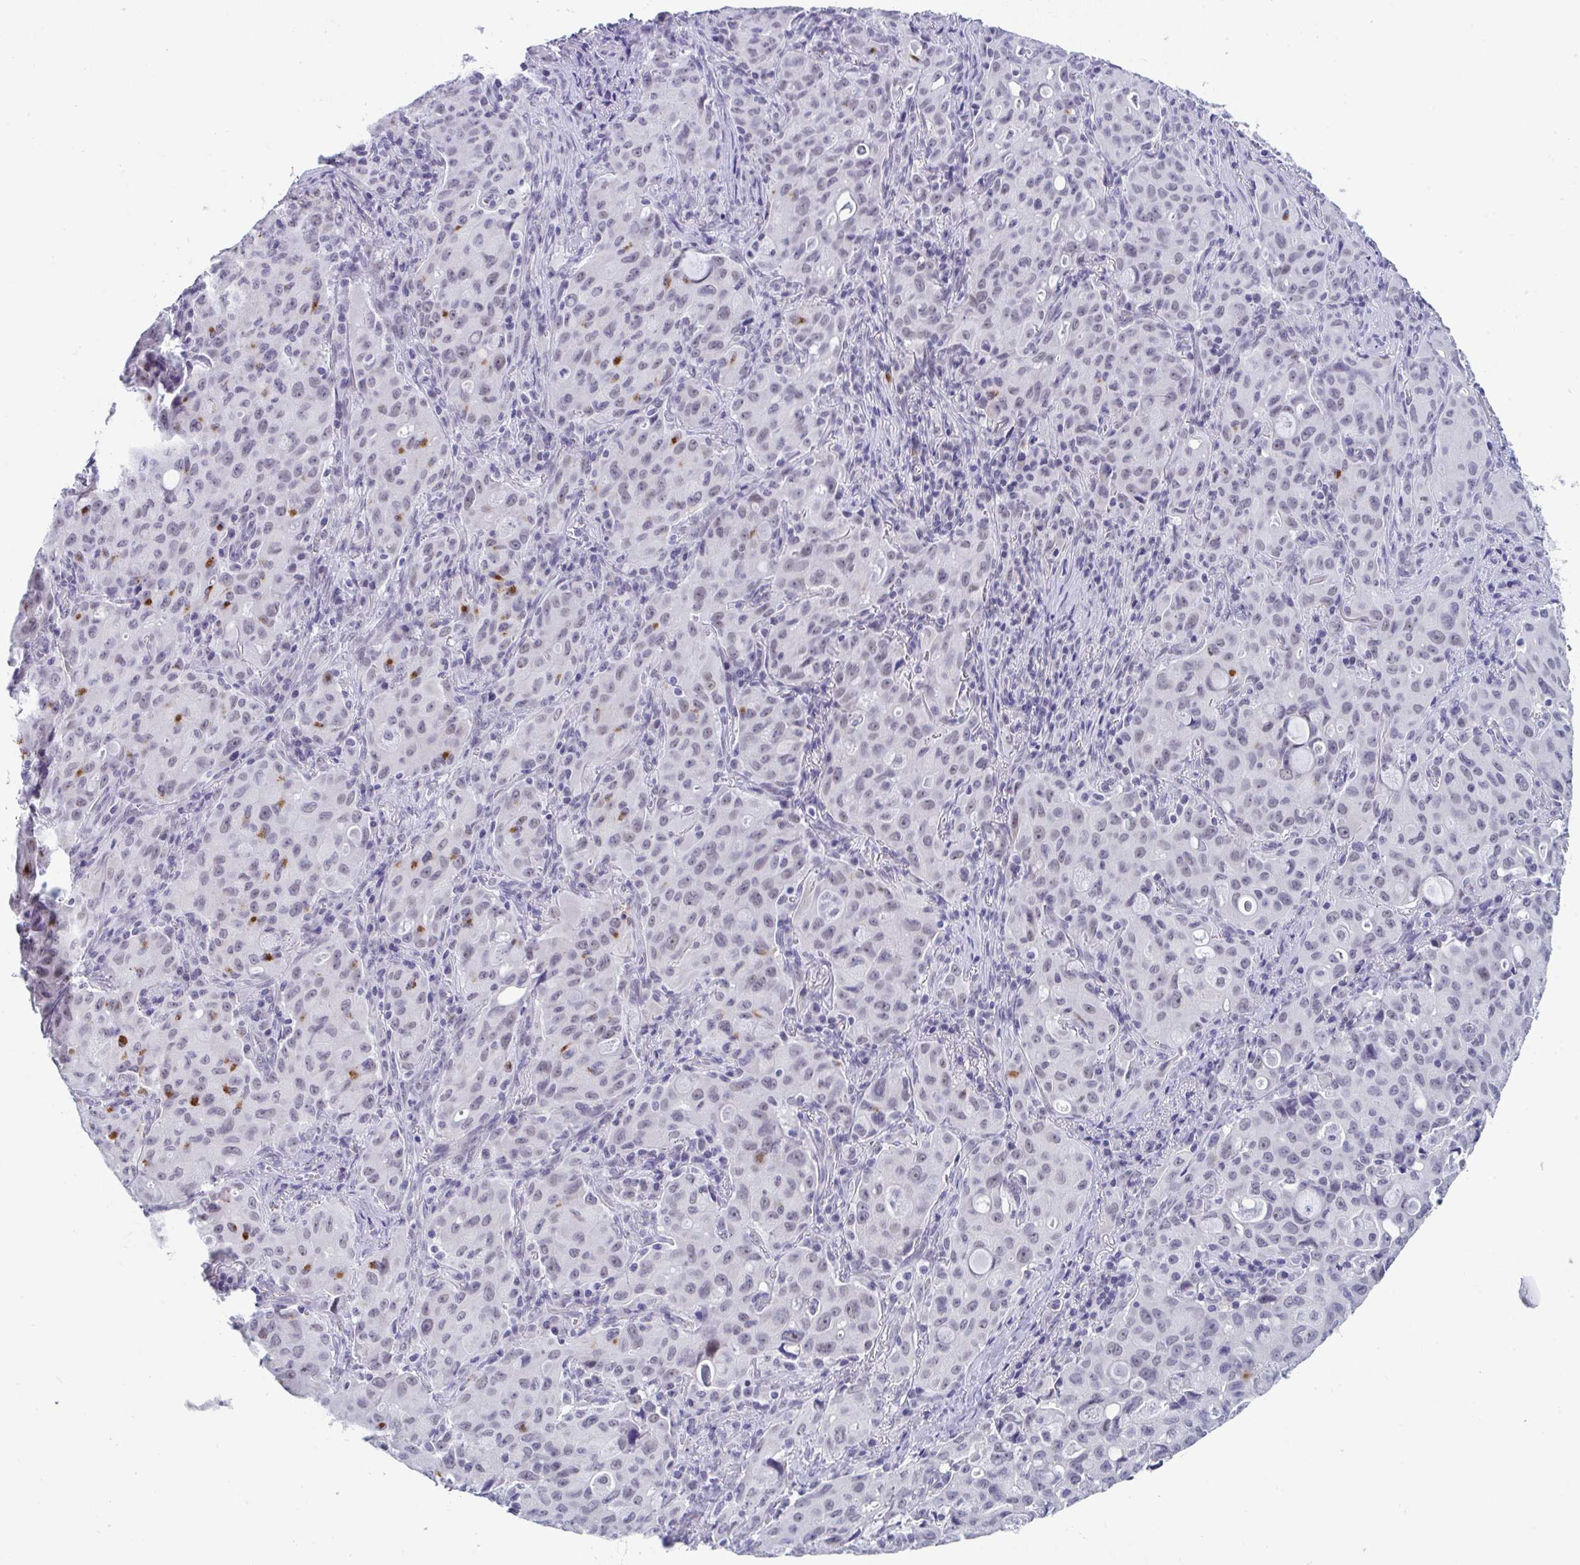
{"staining": {"intensity": "strong", "quantity": "<25%", "location": "cytoplasmic/membranous"}, "tissue": "lung cancer", "cell_type": "Tumor cells", "image_type": "cancer", "snomed": [{"axis": "morphology", "description": "Adenocarcinoma, NOS"}, {"axis": "topography", "description": "Lung"}], "caption": "This is an image of immunohistochemistry staining of lung adenocarcinoma, which shows strong staining in the cytoplasmic/membranous of tumor cells.", "gene": "CDK13", "patient": {"sex": "female", "age": 44}}